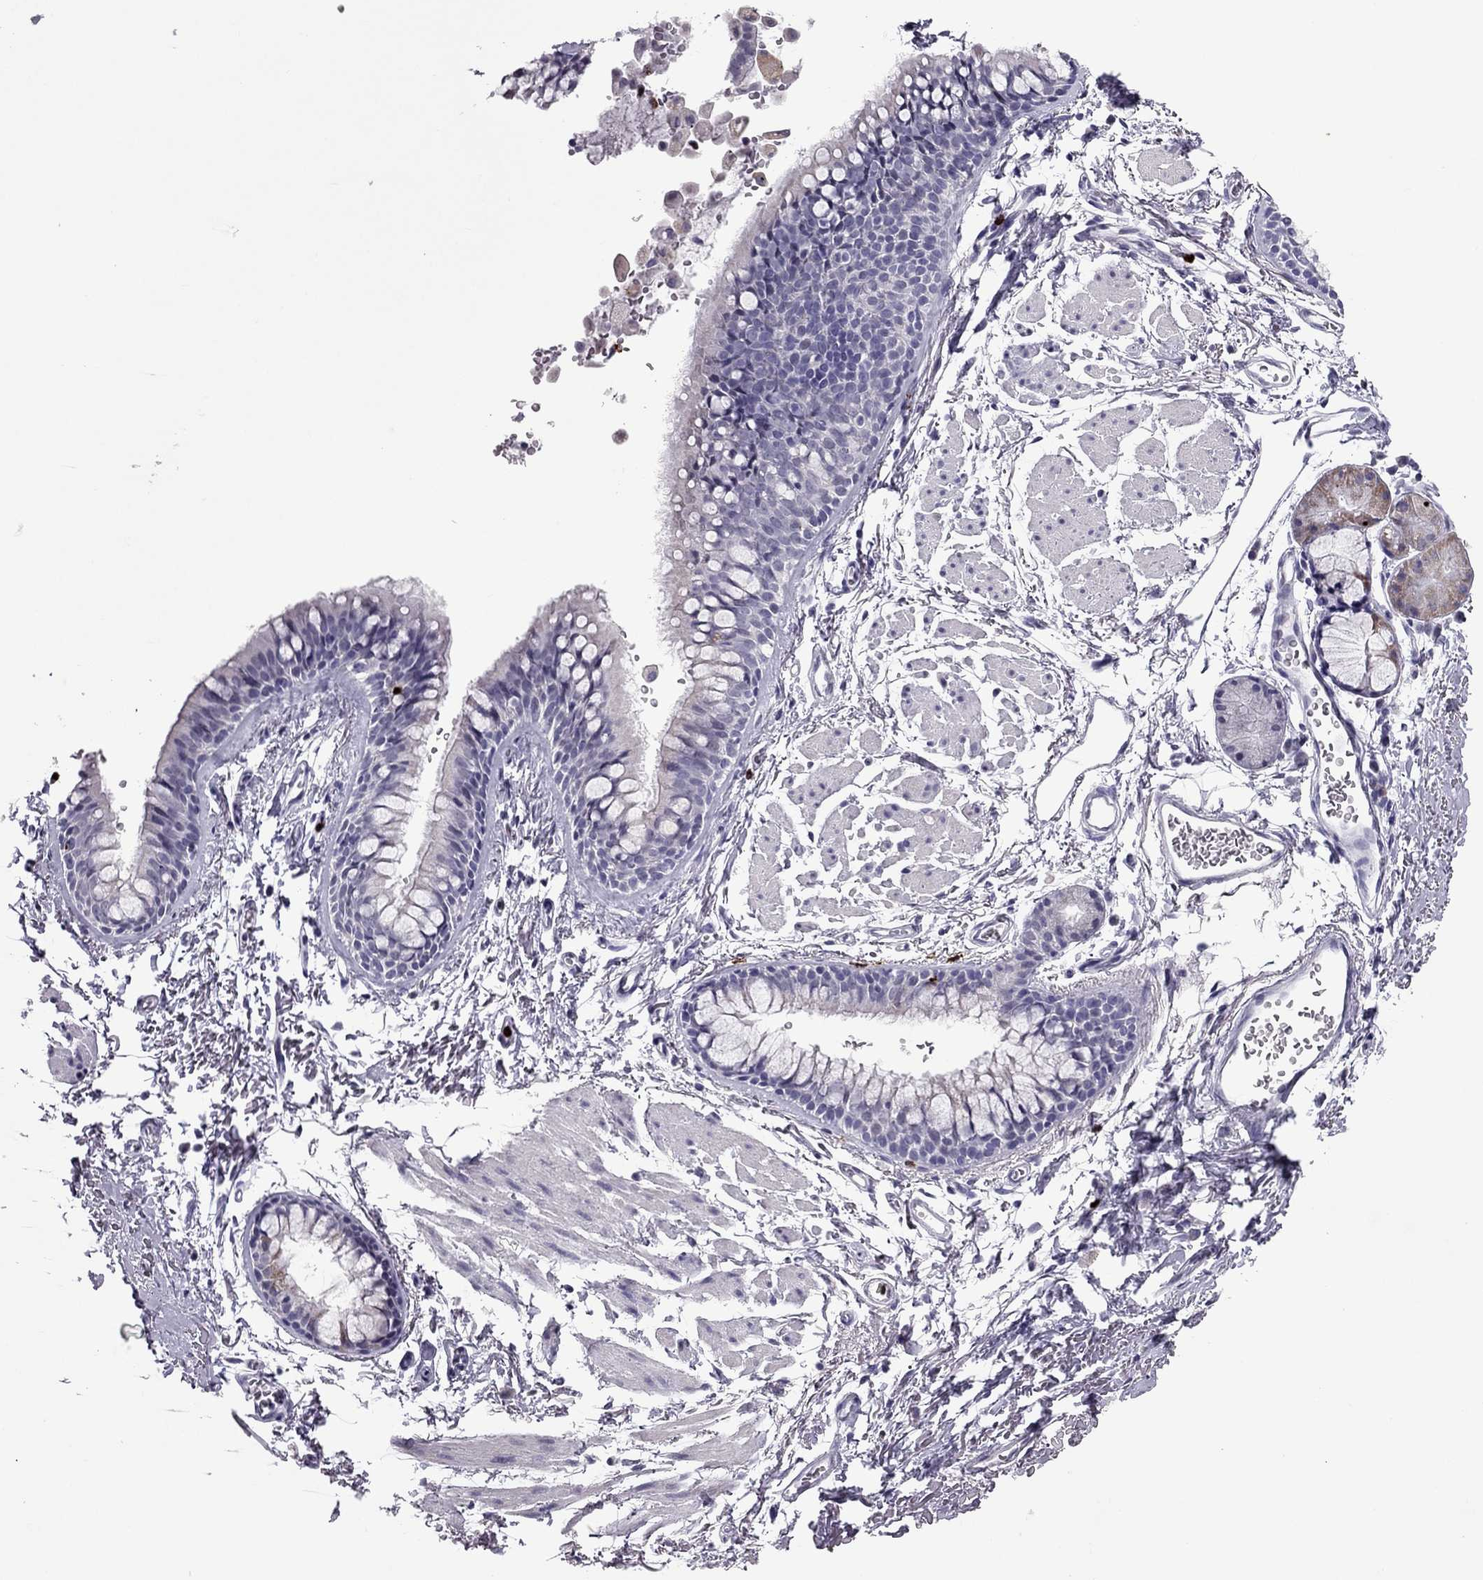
{"staining": {"intensity": "weak", "quantity": "25%-75%", "location": "cytoplasmic/membranous"}, "tissue": "adipose tissue", "cell_type": "Adipocytes", "image_type": "normal", "snomed": [{"axis": "morphology", "description": "Normal tissue, NOS"}, {"axis": "topography", "description": "Cartilage tissue"}, {"axis": "topography", "description": "Bronchus"}], "caption": "IHC staining of normal adipose tissue, which shows low levels of weak cytoplasmic/membranous positivity in approximately 25%-75% of adipocytes indicating weak cytoplasmic/membranous protein staining. The staining was performed using DAB (brown) for protein detection and nuclei were counterstained in hematoxylin (blue).", "gene": "CCL27", "patient": {"sex": "female", "age": 79}}